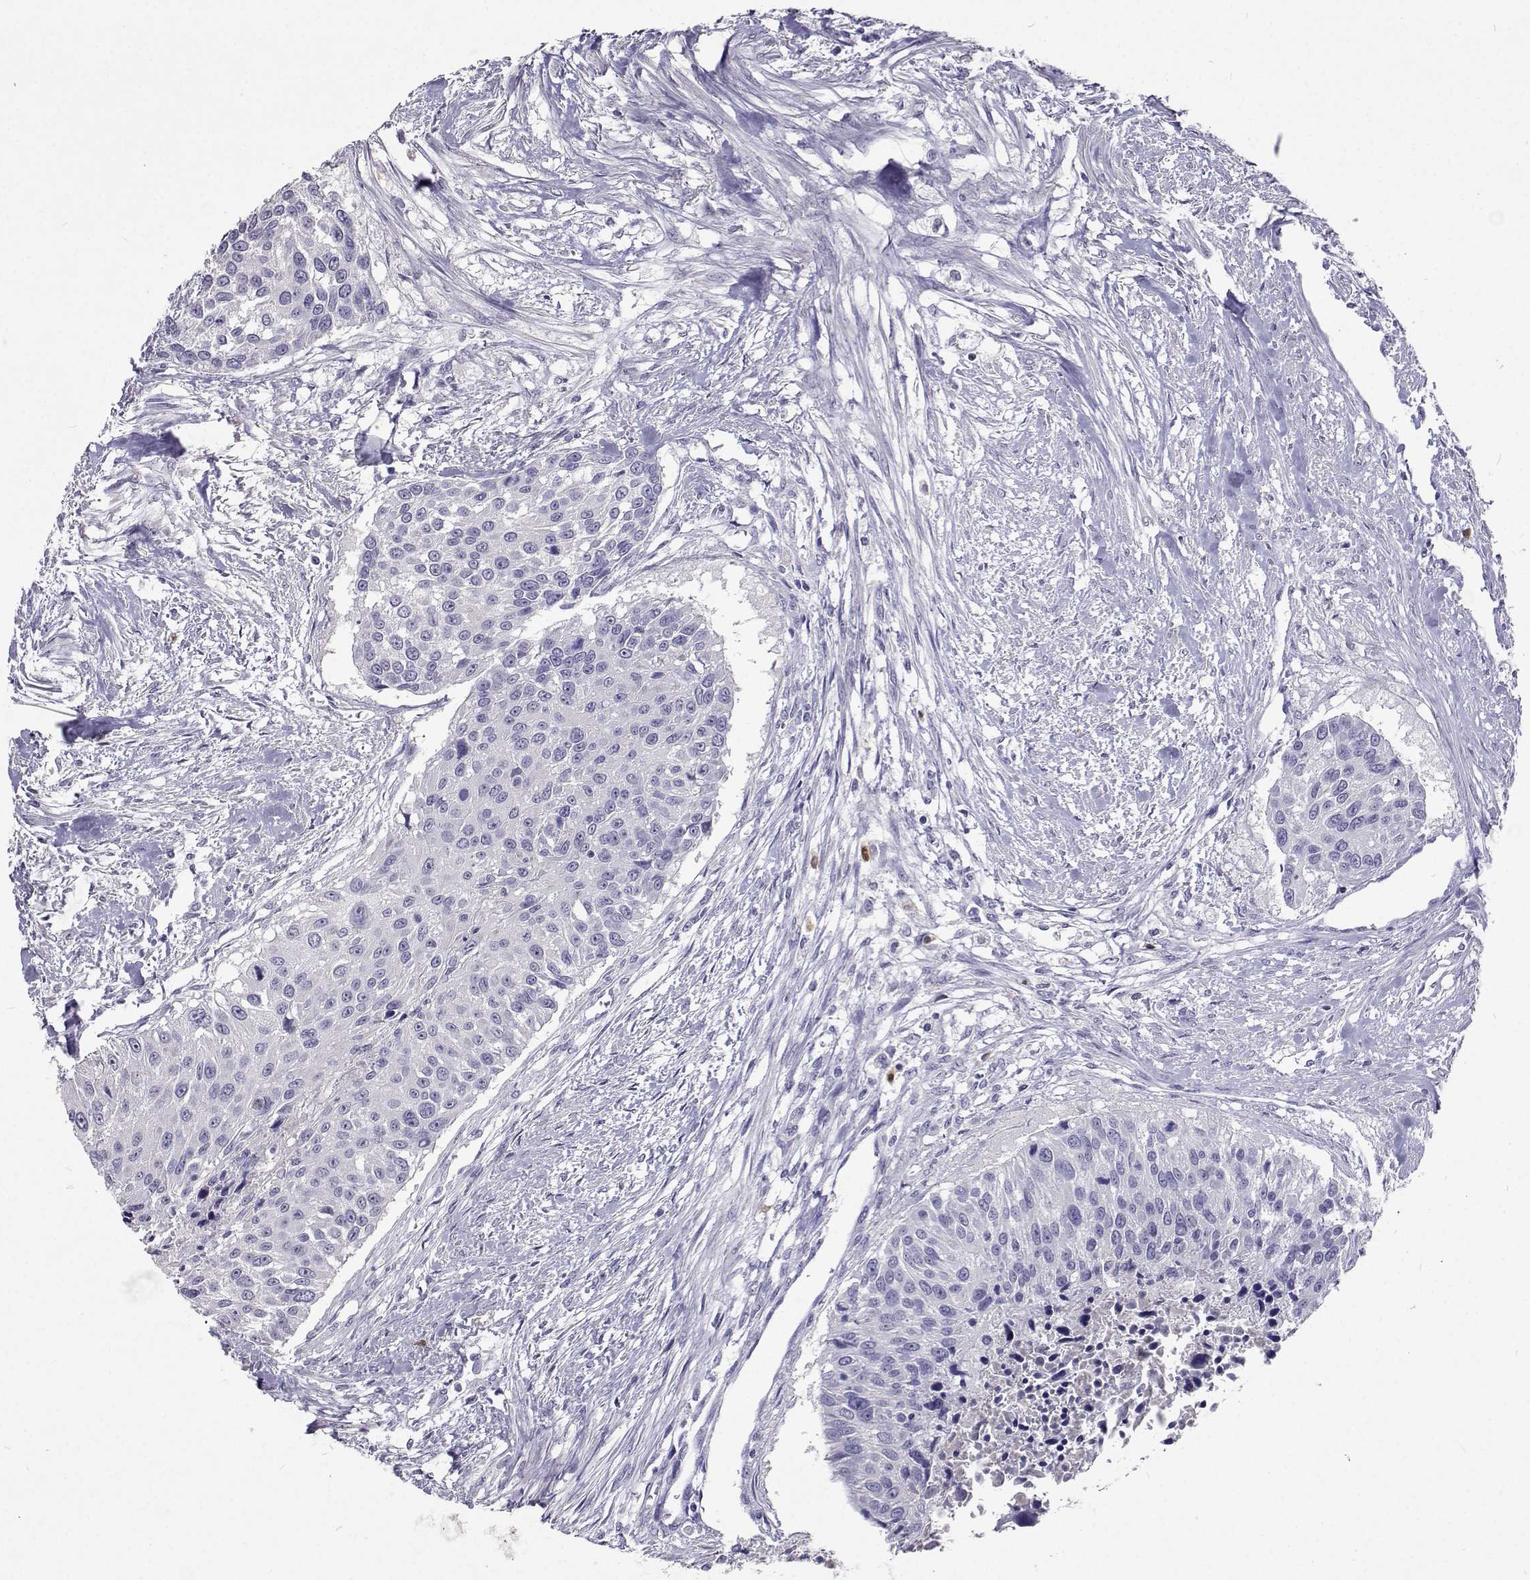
{"staining": {"intensity": "negative", "quantity": "none", "location": "none"}, "tissue": "urothelial cancer", "cell_type": "Tumor cells", "image_type": "cancer", "snomed": [{"axis": "morphology", "description": "Urothelial carcinoma, NOS"}, {"axis": "topography", "description": "Urinary bladder"}], "caption": "DAB immunohistochemical staining of human urothelial cancer shows no significant positivity in tumor cells.", "gene": "CFAP44", "patient": {"sex": "male", "age": 55}}